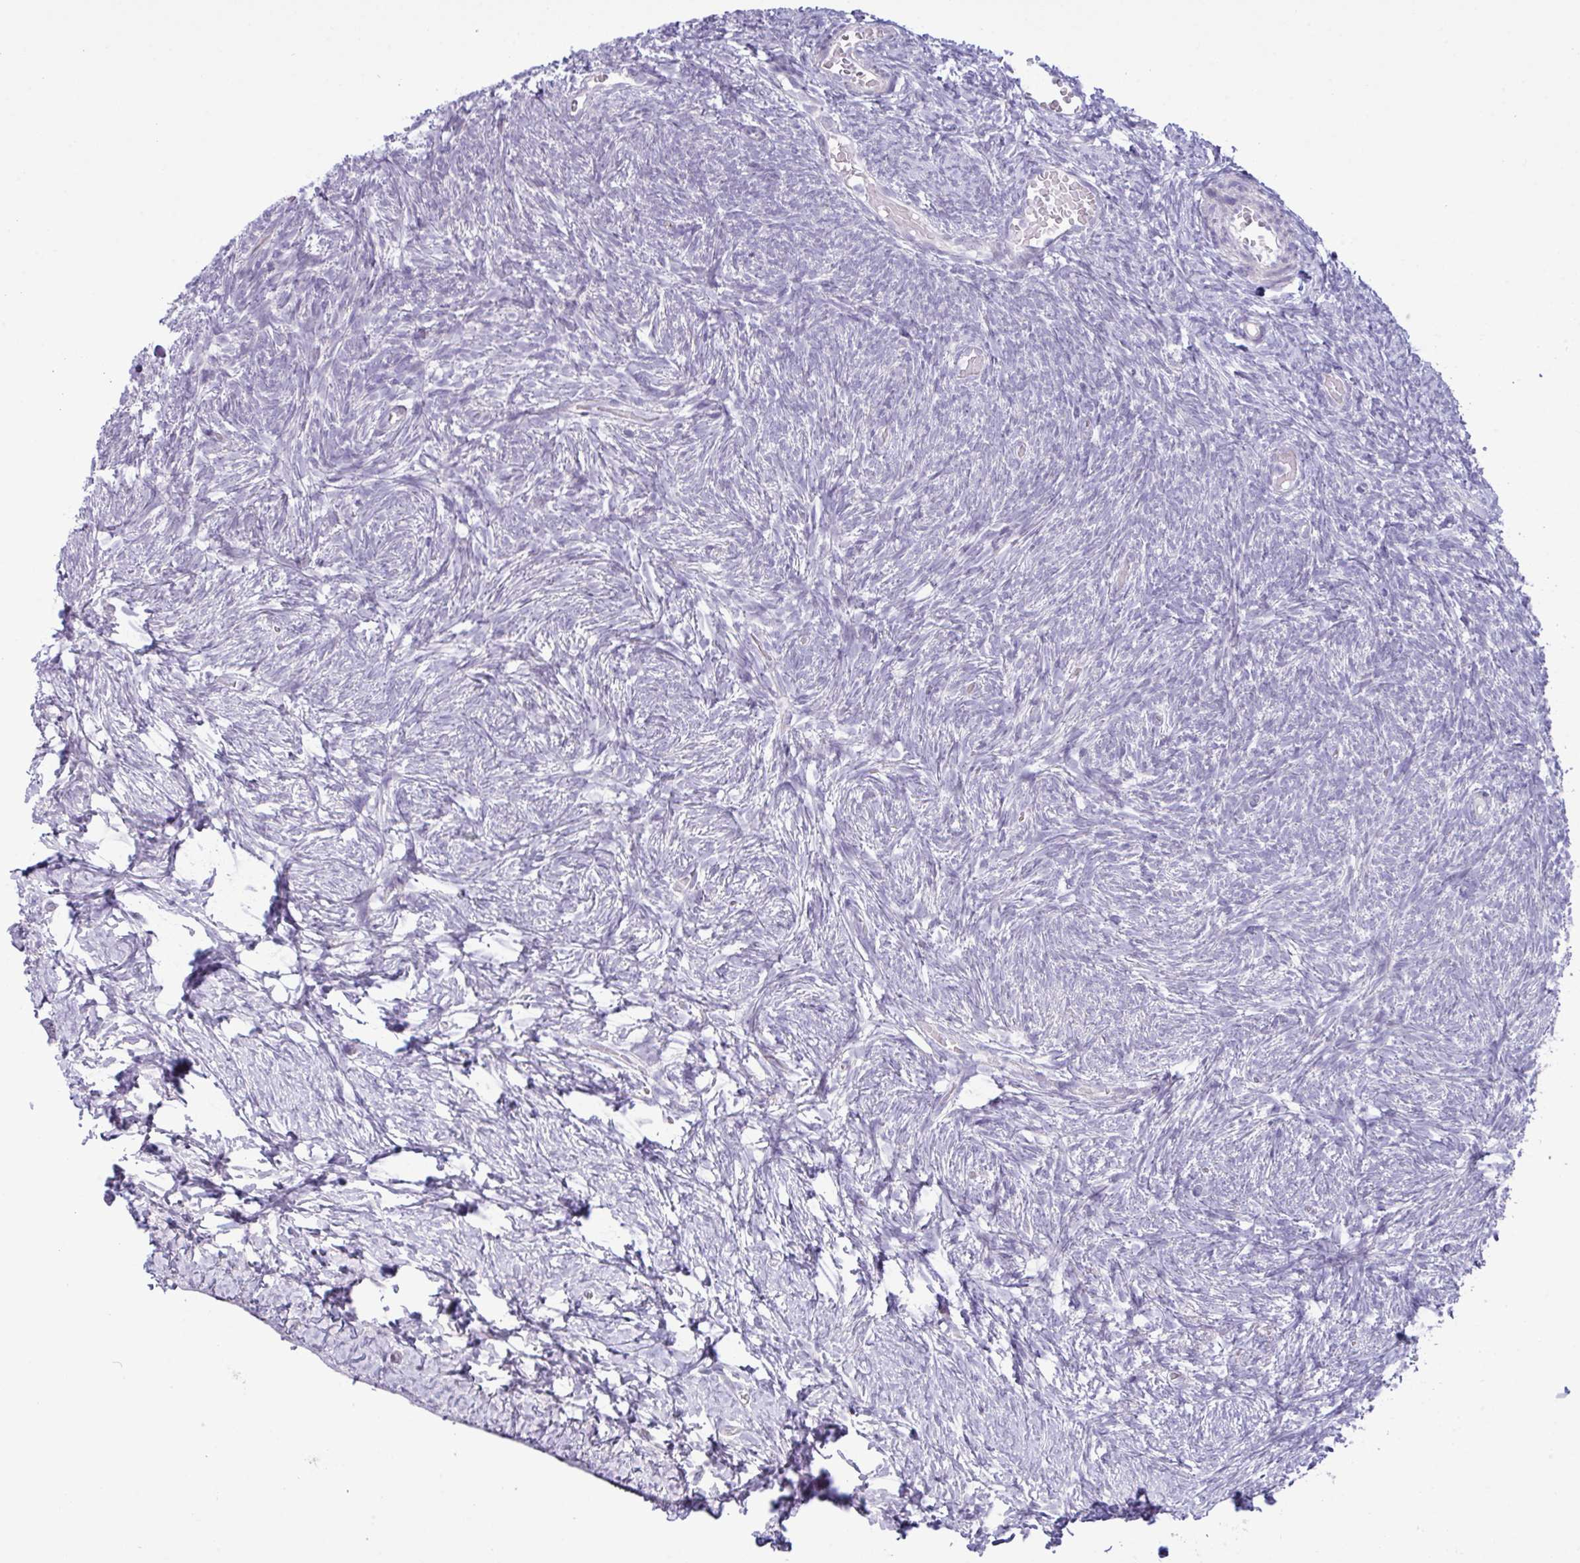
{"staining": {"intensity": "negative", "quantity": "none", "location": "none"}, "tissue": "ovary", "cell_type": "Ovarian stroma cells", "image_type": "normal", "snomed": [{"axis": "morphology", "description": "Normal tissue, NOS"}, {"axis": "topography", "description": "Ovary"}], "caption": "DAB immunohistochemical staining of benign human ovary displays no significant positivity in ovarian stroma cells.", "gene": "IRGC", "patient": {"sex": "female", "age": 39}}